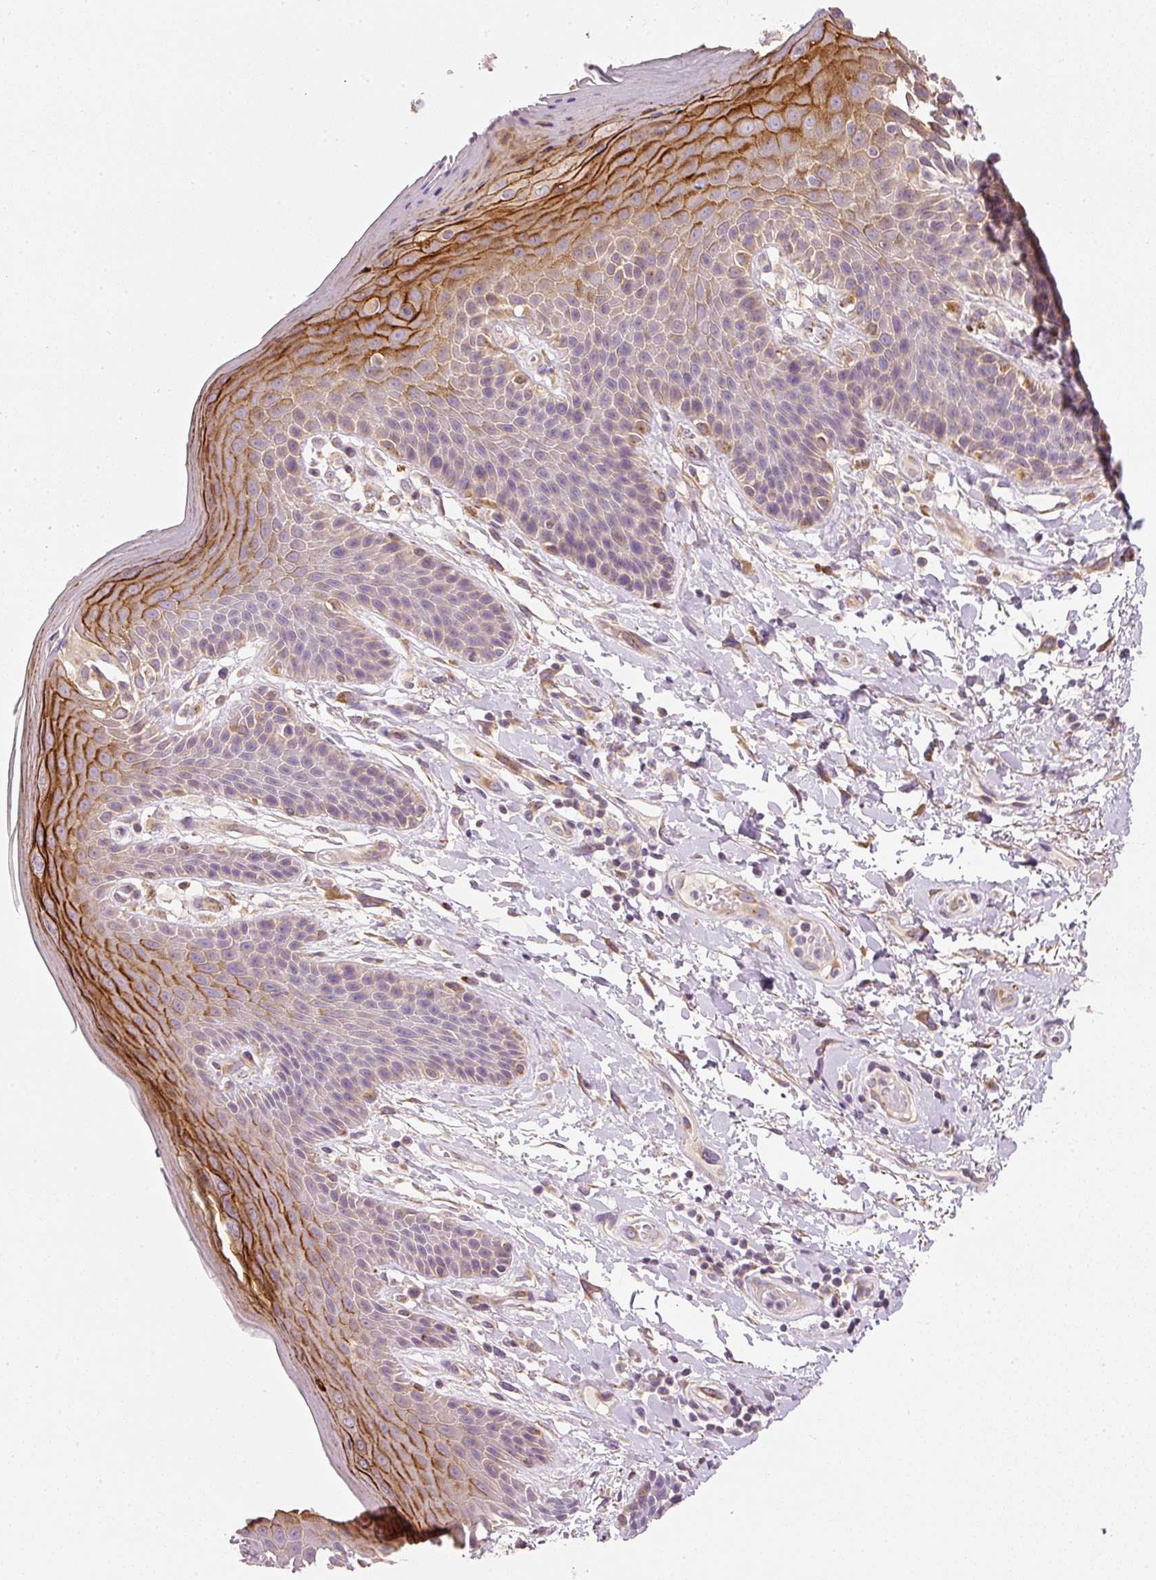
{"staining": {"intensity": "strong", "quantity": "<25%", "location": "cytoplasmic/membranous"}, "tissue": "skin", "cell_type": "Epidermal cells", "image_type": "normal", "snomed": [{"axis": "morphology", "description": "Normal tissue, NOS"}, {"axis": "topography", "description": "Peripheral nerve tissue"}], "caption": "Skin stained with IHC demonstrates strong cytoplasmic/membranous staining in approximately <25% of epidermal cells. (DAB IHC with brightfield microscopy, high magnification).", "gene": "RNF167", "patient": {"sex": "male", "age": 51}}